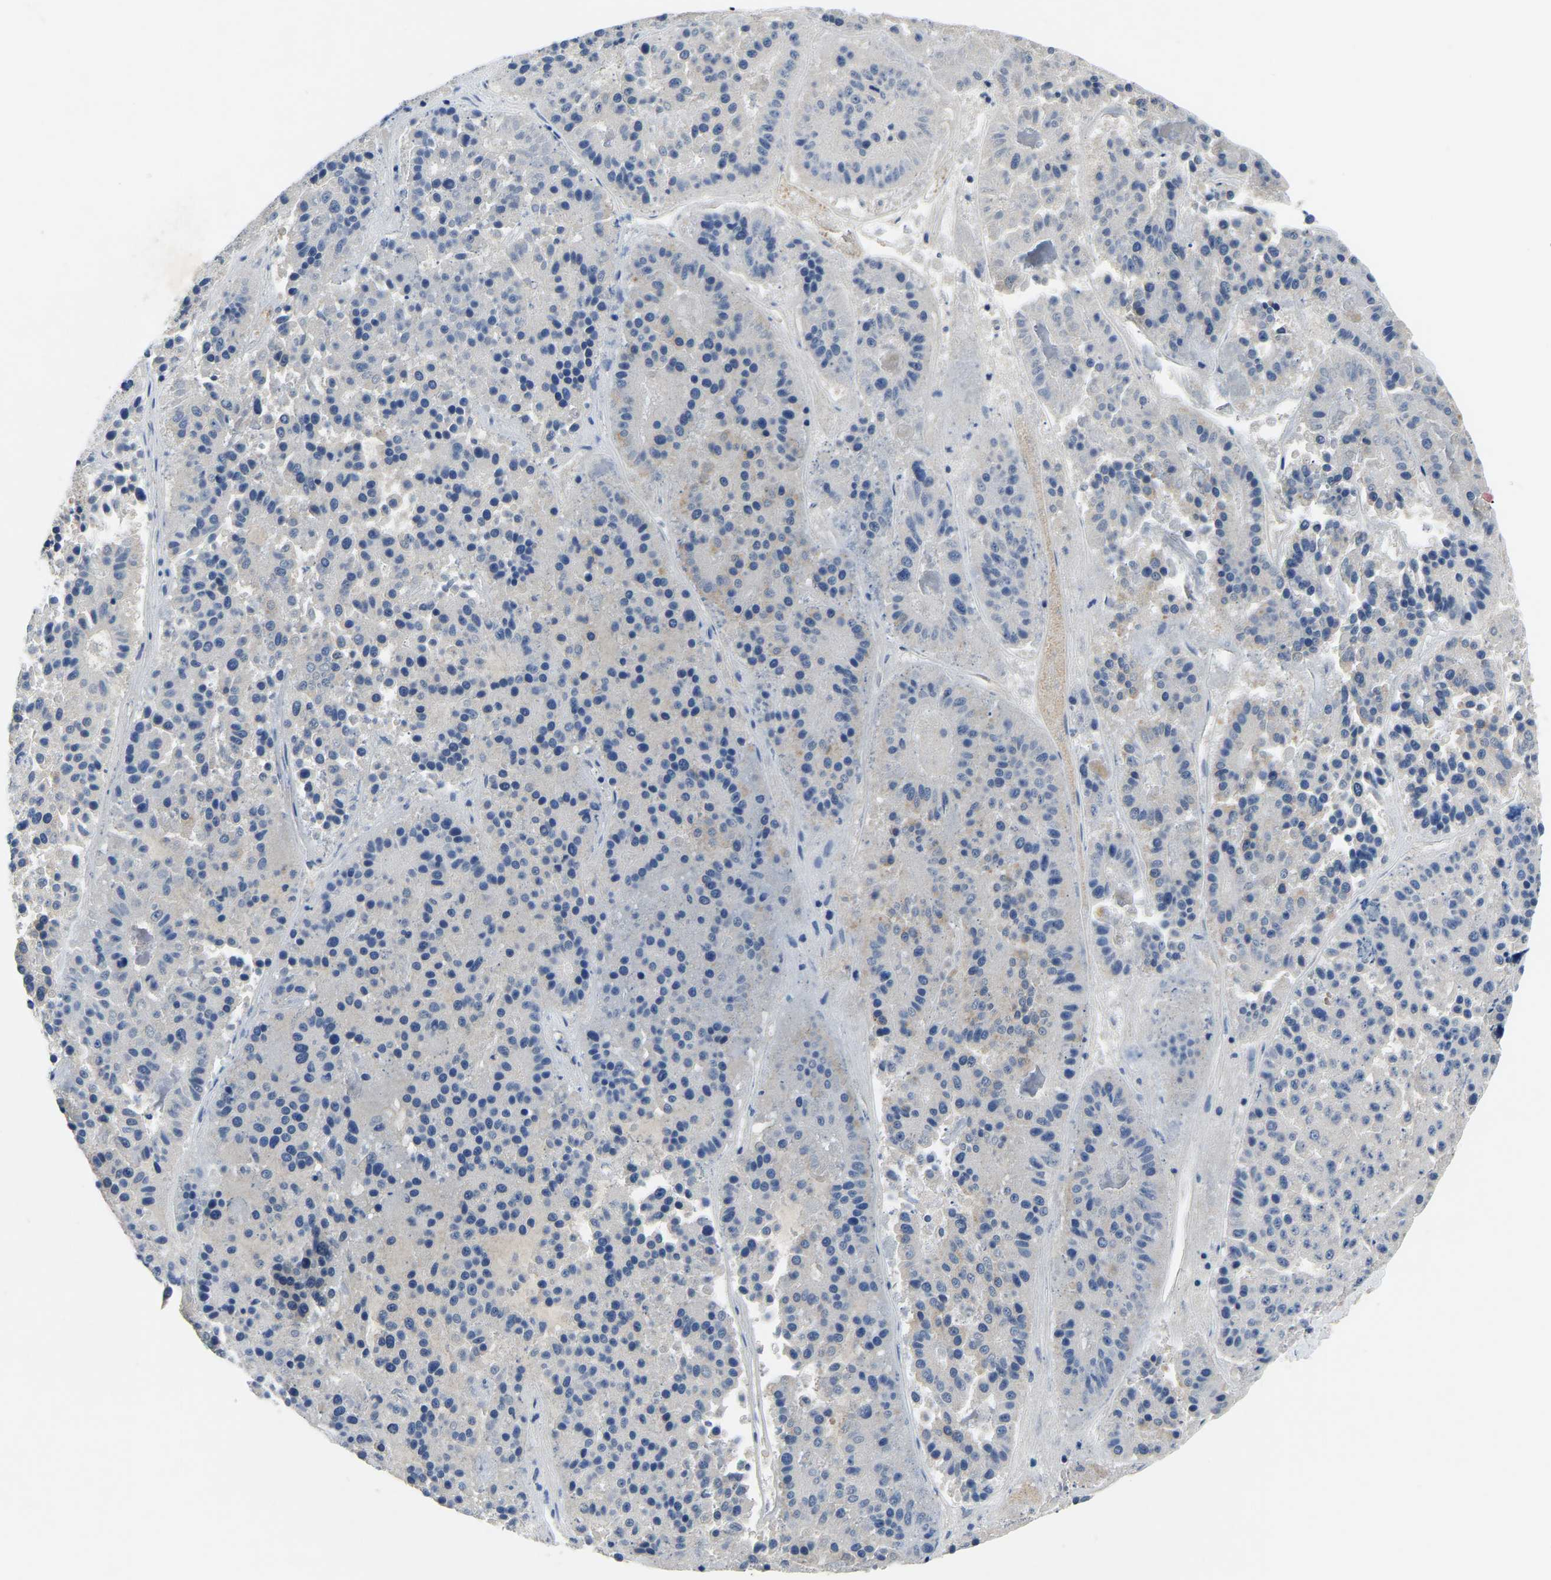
{"staining": {"intensity": "negative", "quantity": "none", "location": "none"}, "tissue": "pancreatic cancer", "cell_type": "Tumor cells", "image_type": "cancer", "snomed": [{"axis": "morphology", "description": "Adenocarcinoma, NOS"}, {"axis": "topography", "description": "Pancreas"}], "caption": "Pancreatic cancer was stained to show a protein in brown. There is no significant positivity in tumor cells.", "gene": "TOR1B", "patient": {"sex": "male", "age": 50}}